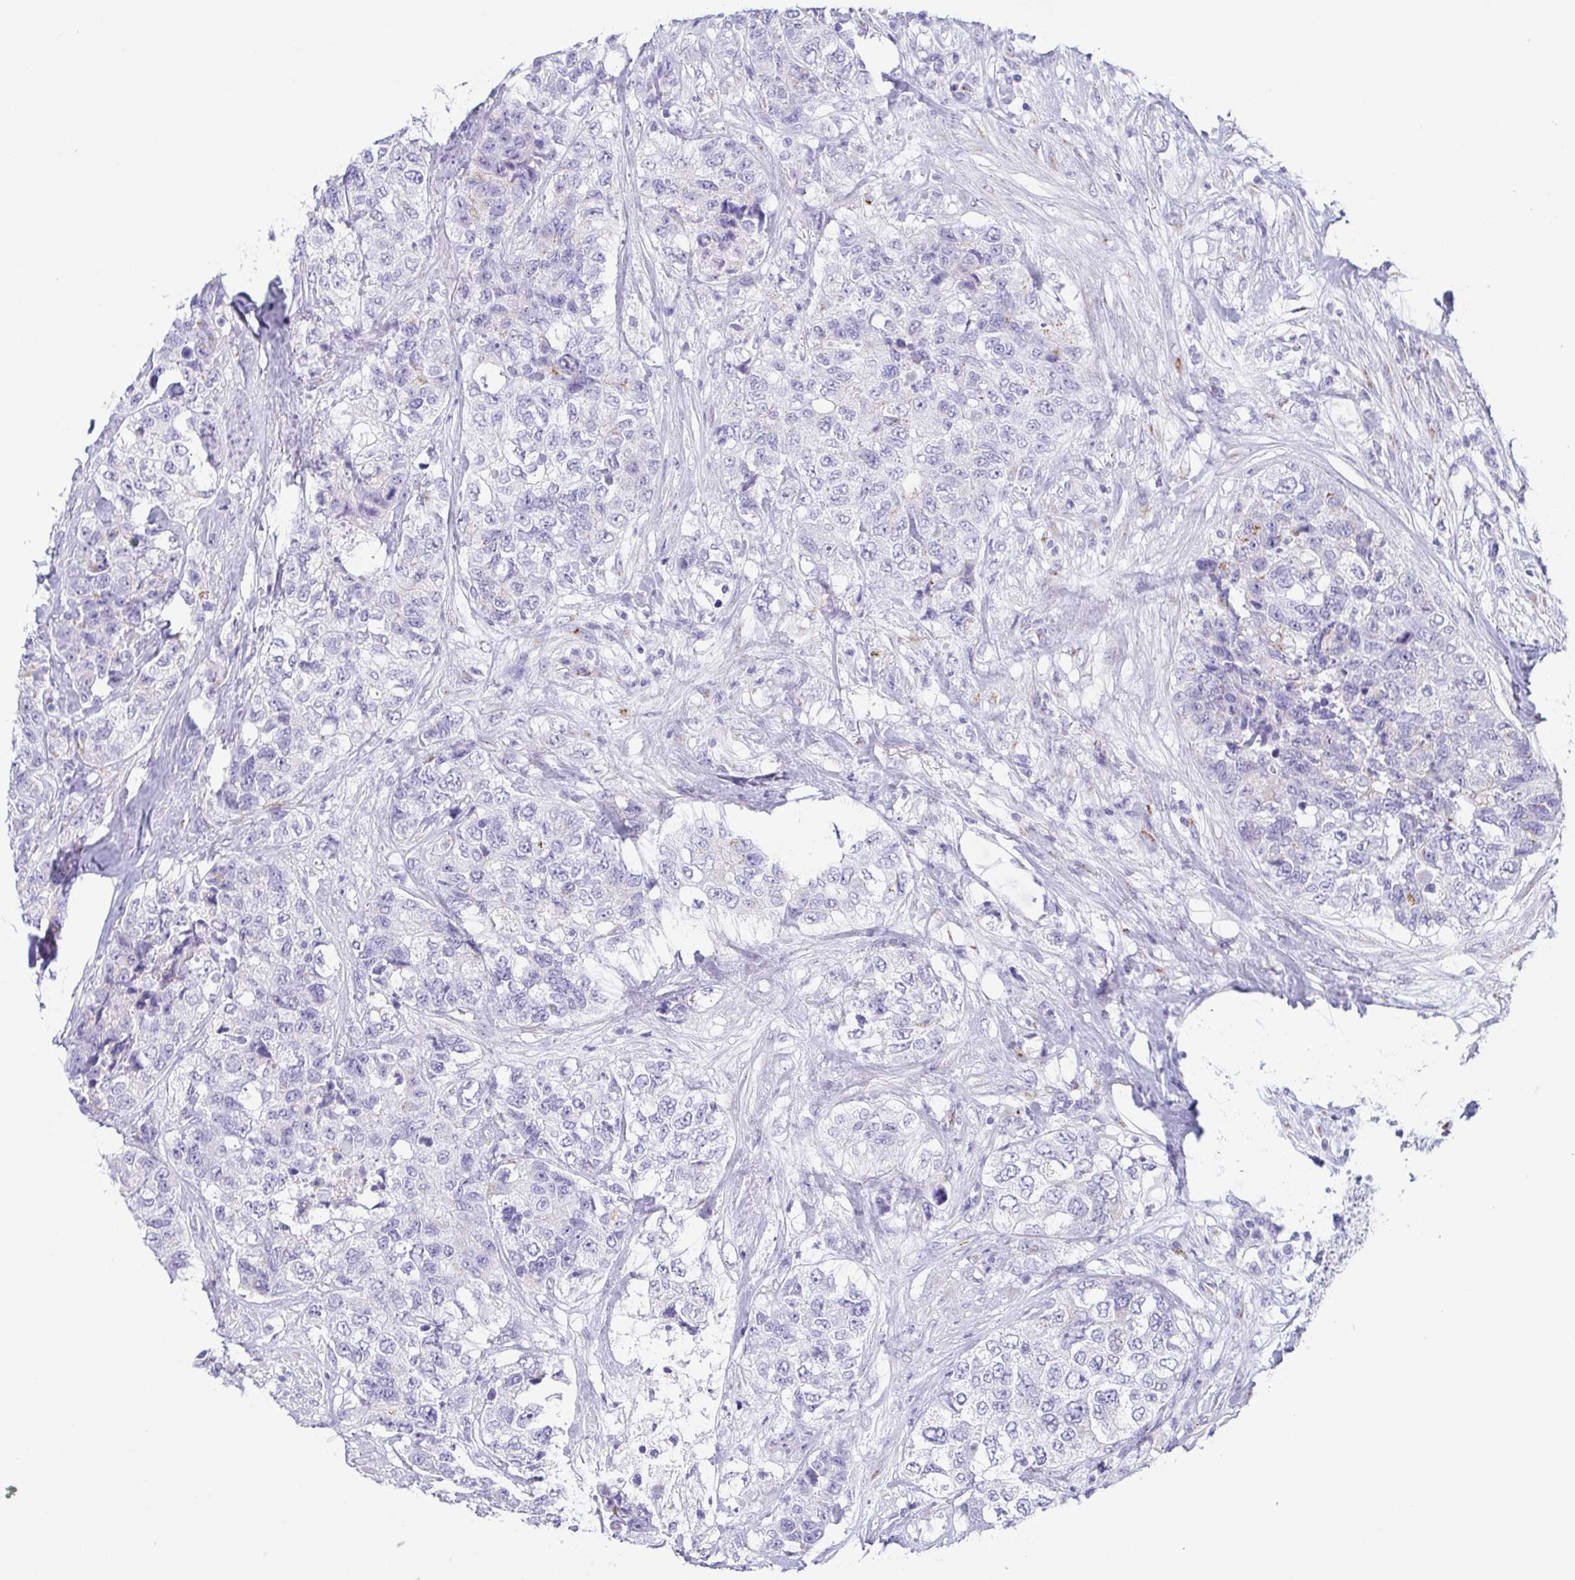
{"staining": {"intensity": "negative", "quantity": "none", "location": "none"}, "tissue": "urothelial cancer", "cell_type": "Tumor cells", "image_type": "cancer", "snomed": [{"axis": "morphology", "description": "Urothelial carcinoma, High grade"}, {"axis": "topography", "description": "Urinary bladder"}], "caption": "Immunohistochemical staining of urothelial cancer demonstrates no significant positivity in tumor cells.", "gene": "LDLRAD1", "patient": {"sex": "female", "age": 78}}